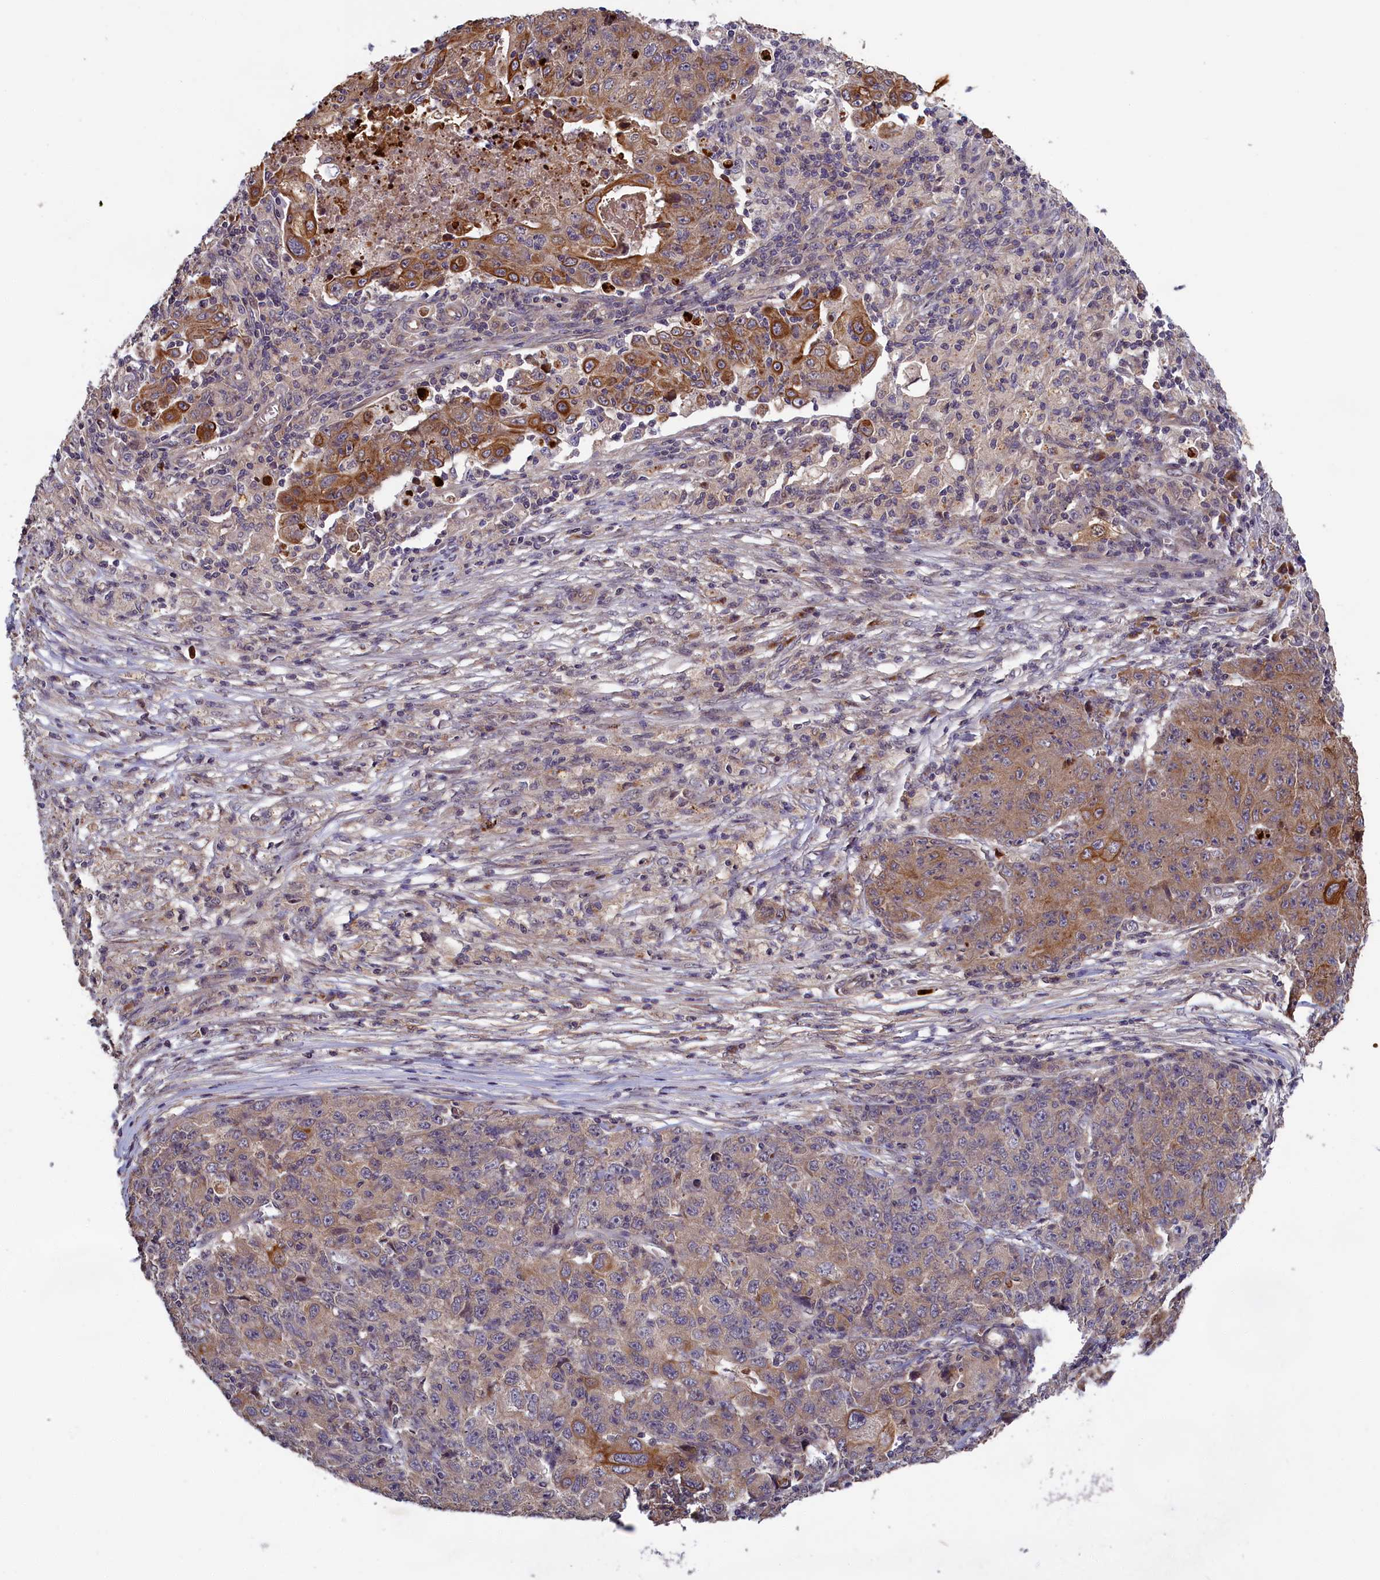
{"staining": {"intensity": "moderate", "quantity": "25%-75%", "location": "cytoplasmic/membranous"}, "tissue": "ovarian cancer", "cell_type": "Tumor cells", "image_type": "cancer", "snomed": [{"axis": "morphology", "description": "Carcinoma, endometroid"}, {"axis": "topography", "description": "Ovary"}], "caption": "Immunohistochemical staining of human ovarian cancer shows medium levels of moderate cytoplasmic/membranous protein staining in about 25%-75% of tumor cells.", "gene": "DENND1B", "patient": {"sex": "female", "age": 42}}